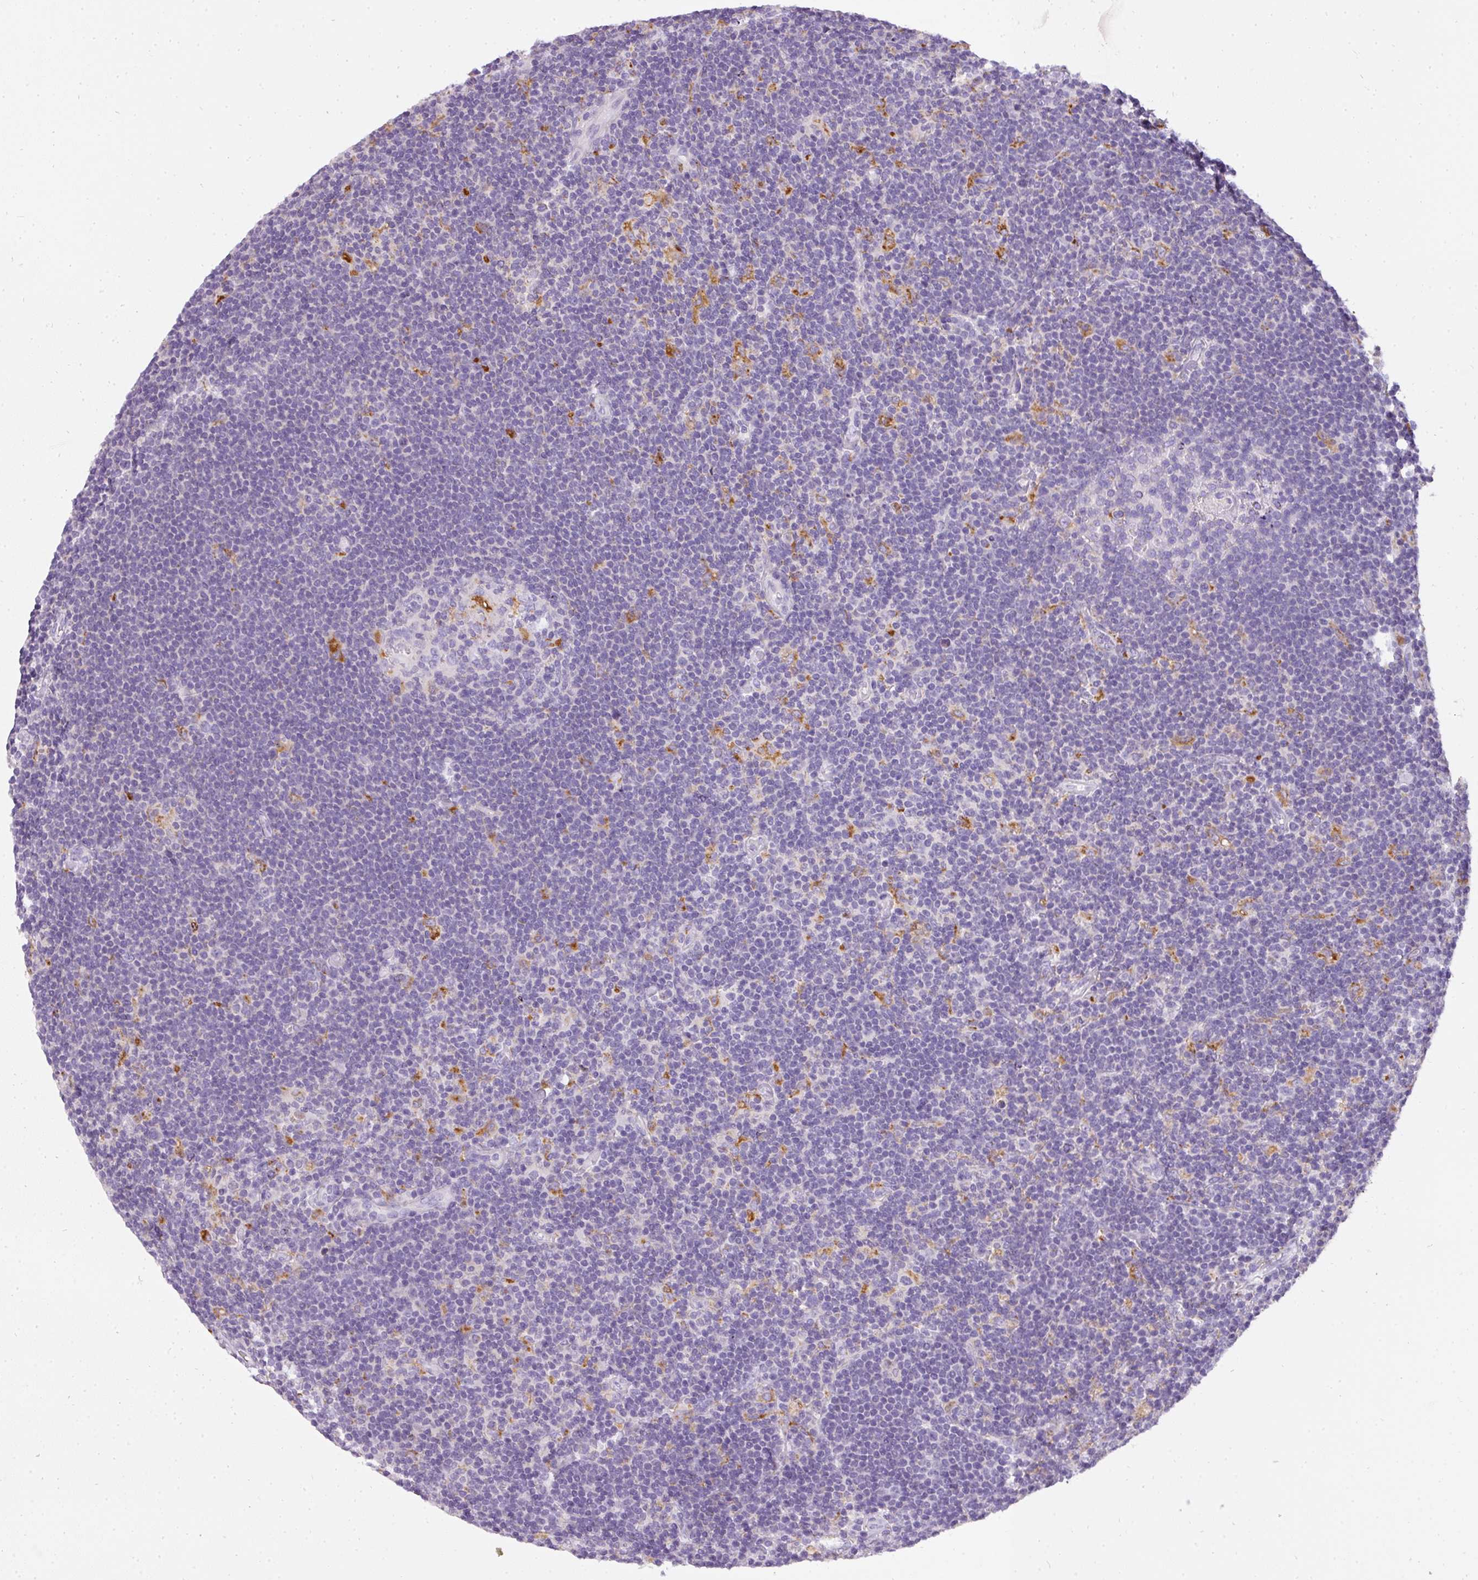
{"staining": {"intensity": "negative", "quantity": "none", "location": "none"}, "tissue": "lymphoma", "cell_type": "Tumor cells", "image_type": "cancer", "snomed": [{"axis": "morphology", "description": "Hodgkin's disease, NOS"}, {"axis": "topography", "description": "Lymph node"}], "caption": "A micrograph of human lymphoma is negative for staining in tumor cells.", "gene": "ATP6V1D", "patient": {"sex": "female", "age": 57}}